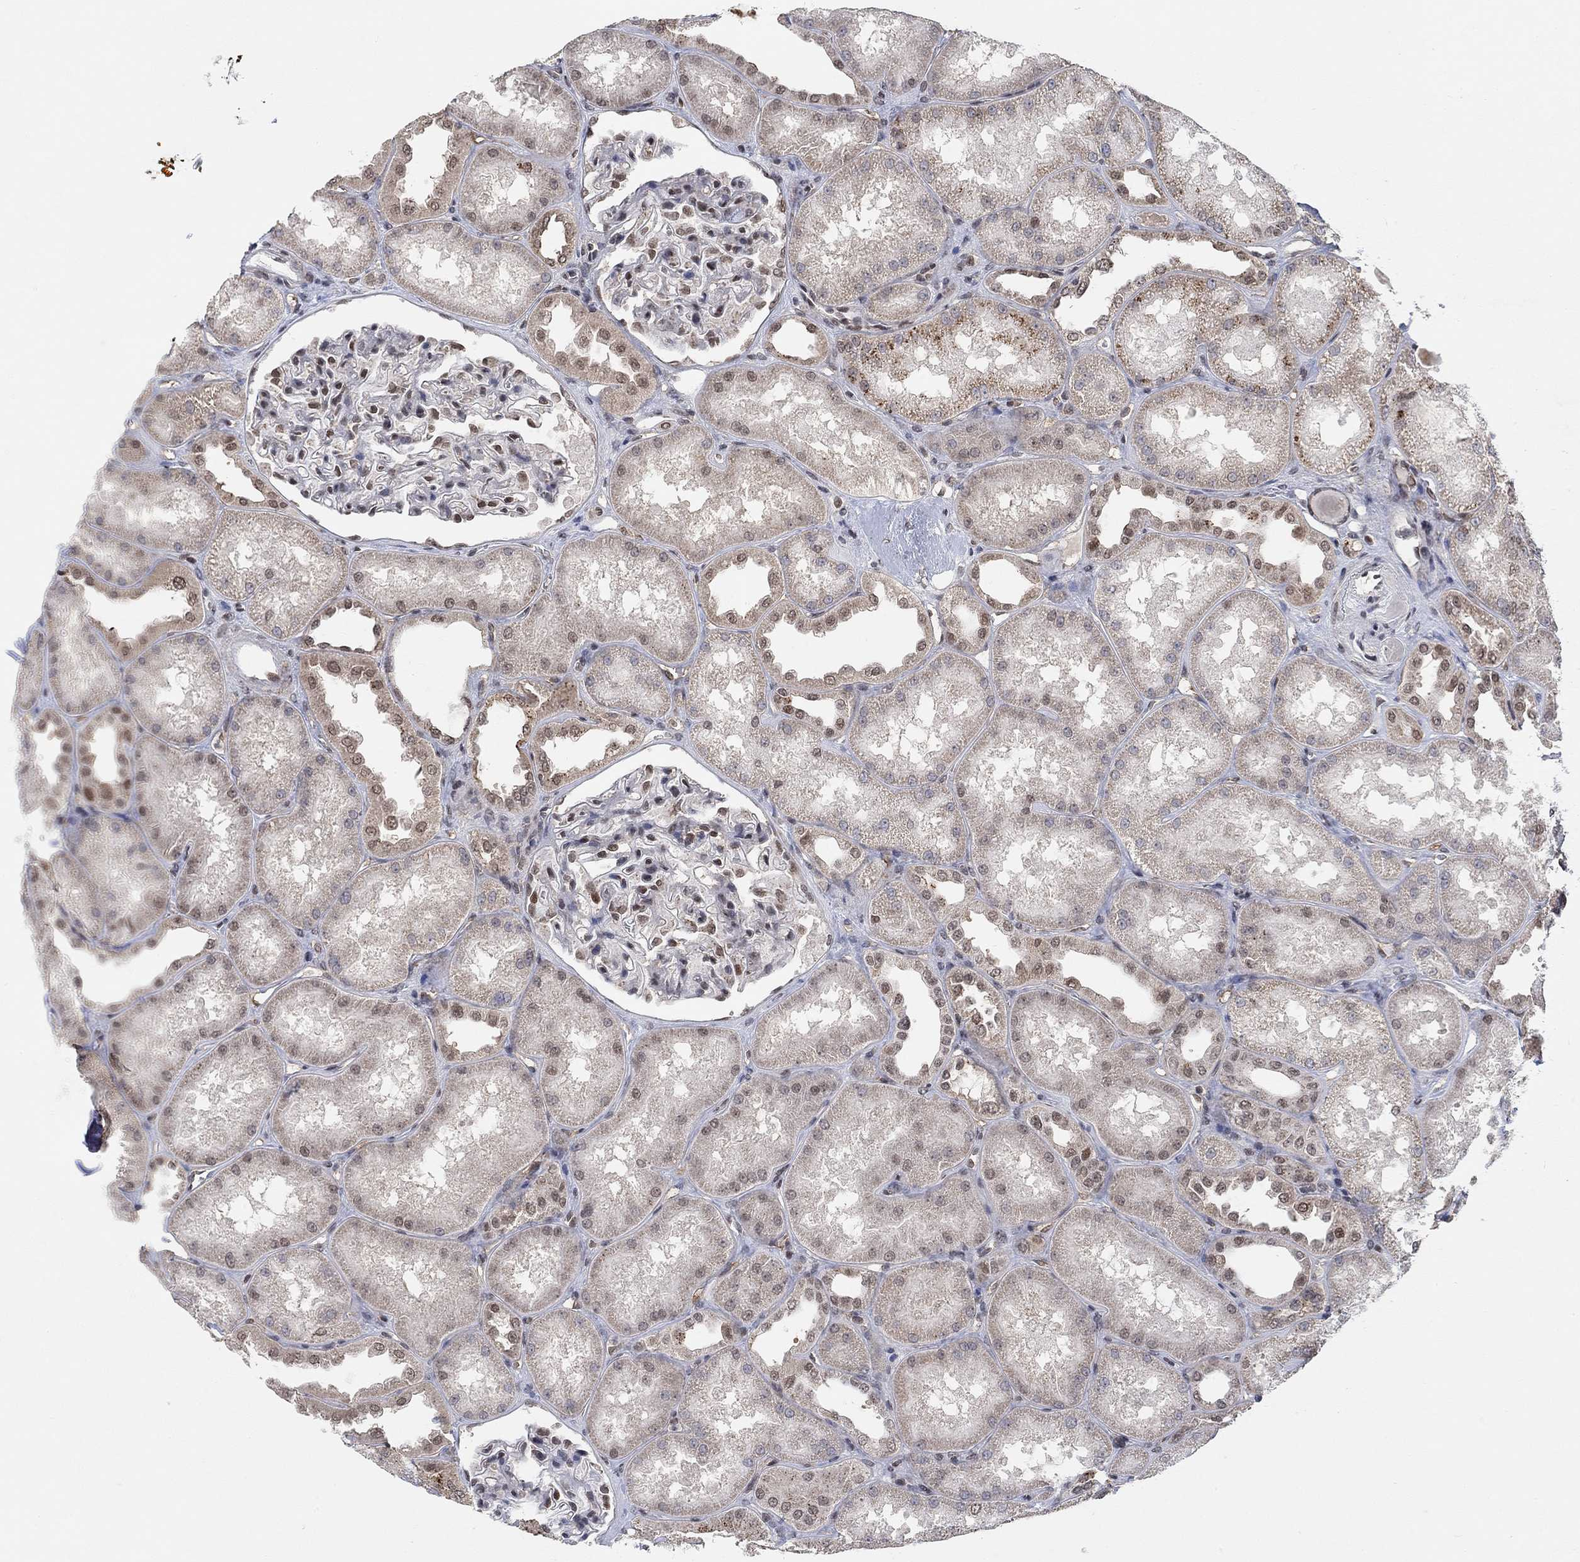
{"staining": {"intensity": "strong", "quantity": "<25%", "location": "nuclear"}, "tissue": "kidney", "cell_type": "Cells in glomeruli", "image_type": "normal", "snomed": [{"axis": "morphology", "description": "Normal tissue, NOS"}, {"axis": "topography", "description": "Kidney"}], "caption": "Protein expression analysis of normal kidney shows strong nuclear staining in about <25% of cells in glomeruli. Nuclei are stained in blue.", "gene": "THAP8", "patient": {"sex": "male", "age": 61}}